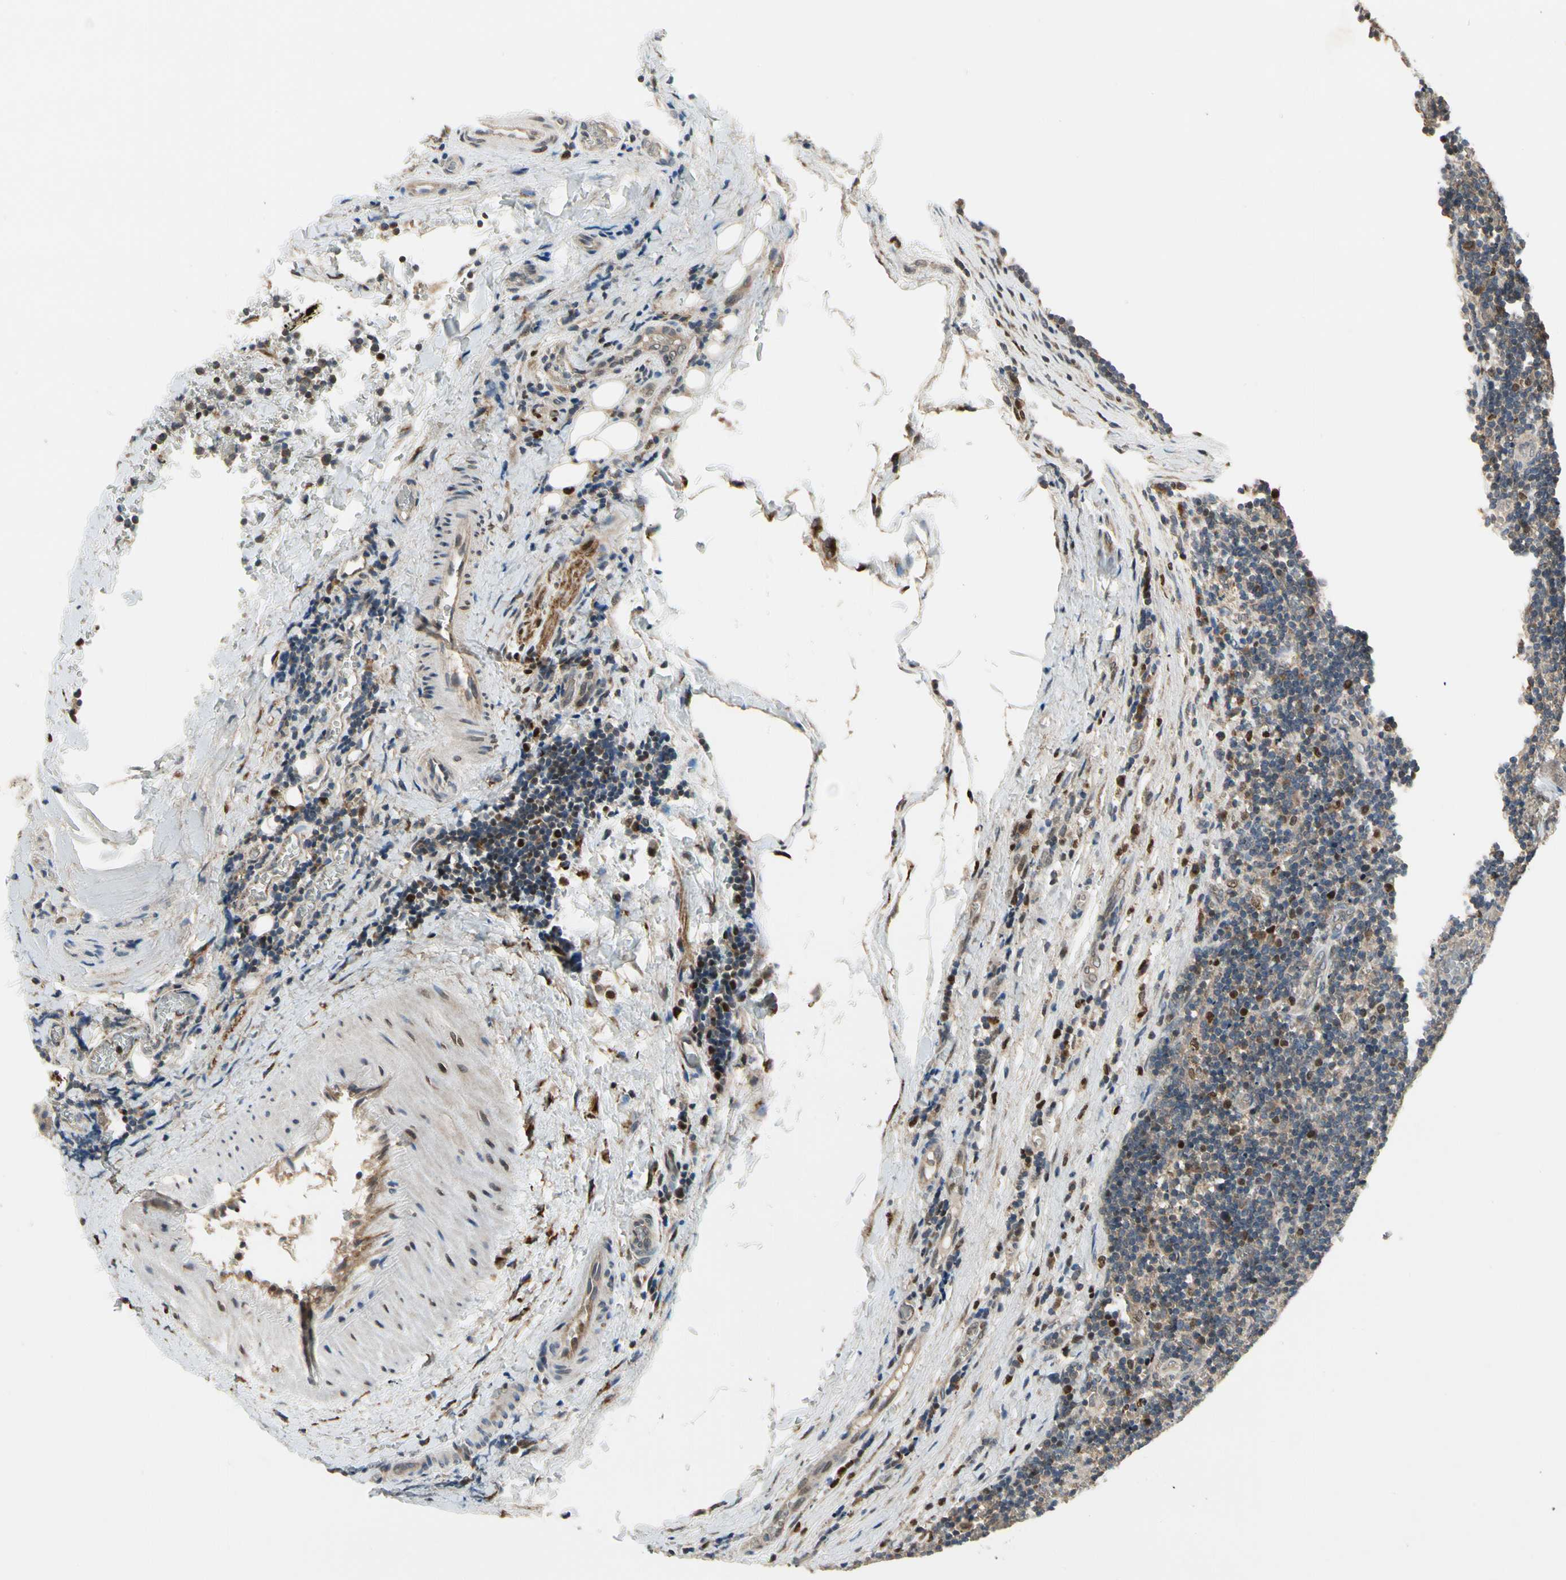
{"staining": {"intensity": "strong", "quantity": "<25%", "location": "nuclear"}, "tissue": "lymph node", "cell_type": "Germinal center cells", "image_type": "normal", "snomed": [{"axis": "morphology", "description": "Normal tissue, NOS"}, {"axis": "topography", "description": "Lymph node"}, {"axis": "topography", "description": "Salivary gland"}], "caption": "A photomicrograph of lymph node stained for a protein exhibits strong nuclear brown staining in germinal center cells. The protein is stained brown, and the nuclei are stained in blue (DAB (3,3'-diaminobenzidine) IHC with brightfield microscopy, high magnification).", "gene": "CGREF1", "patient": {"sex": "male", "age": 8}}